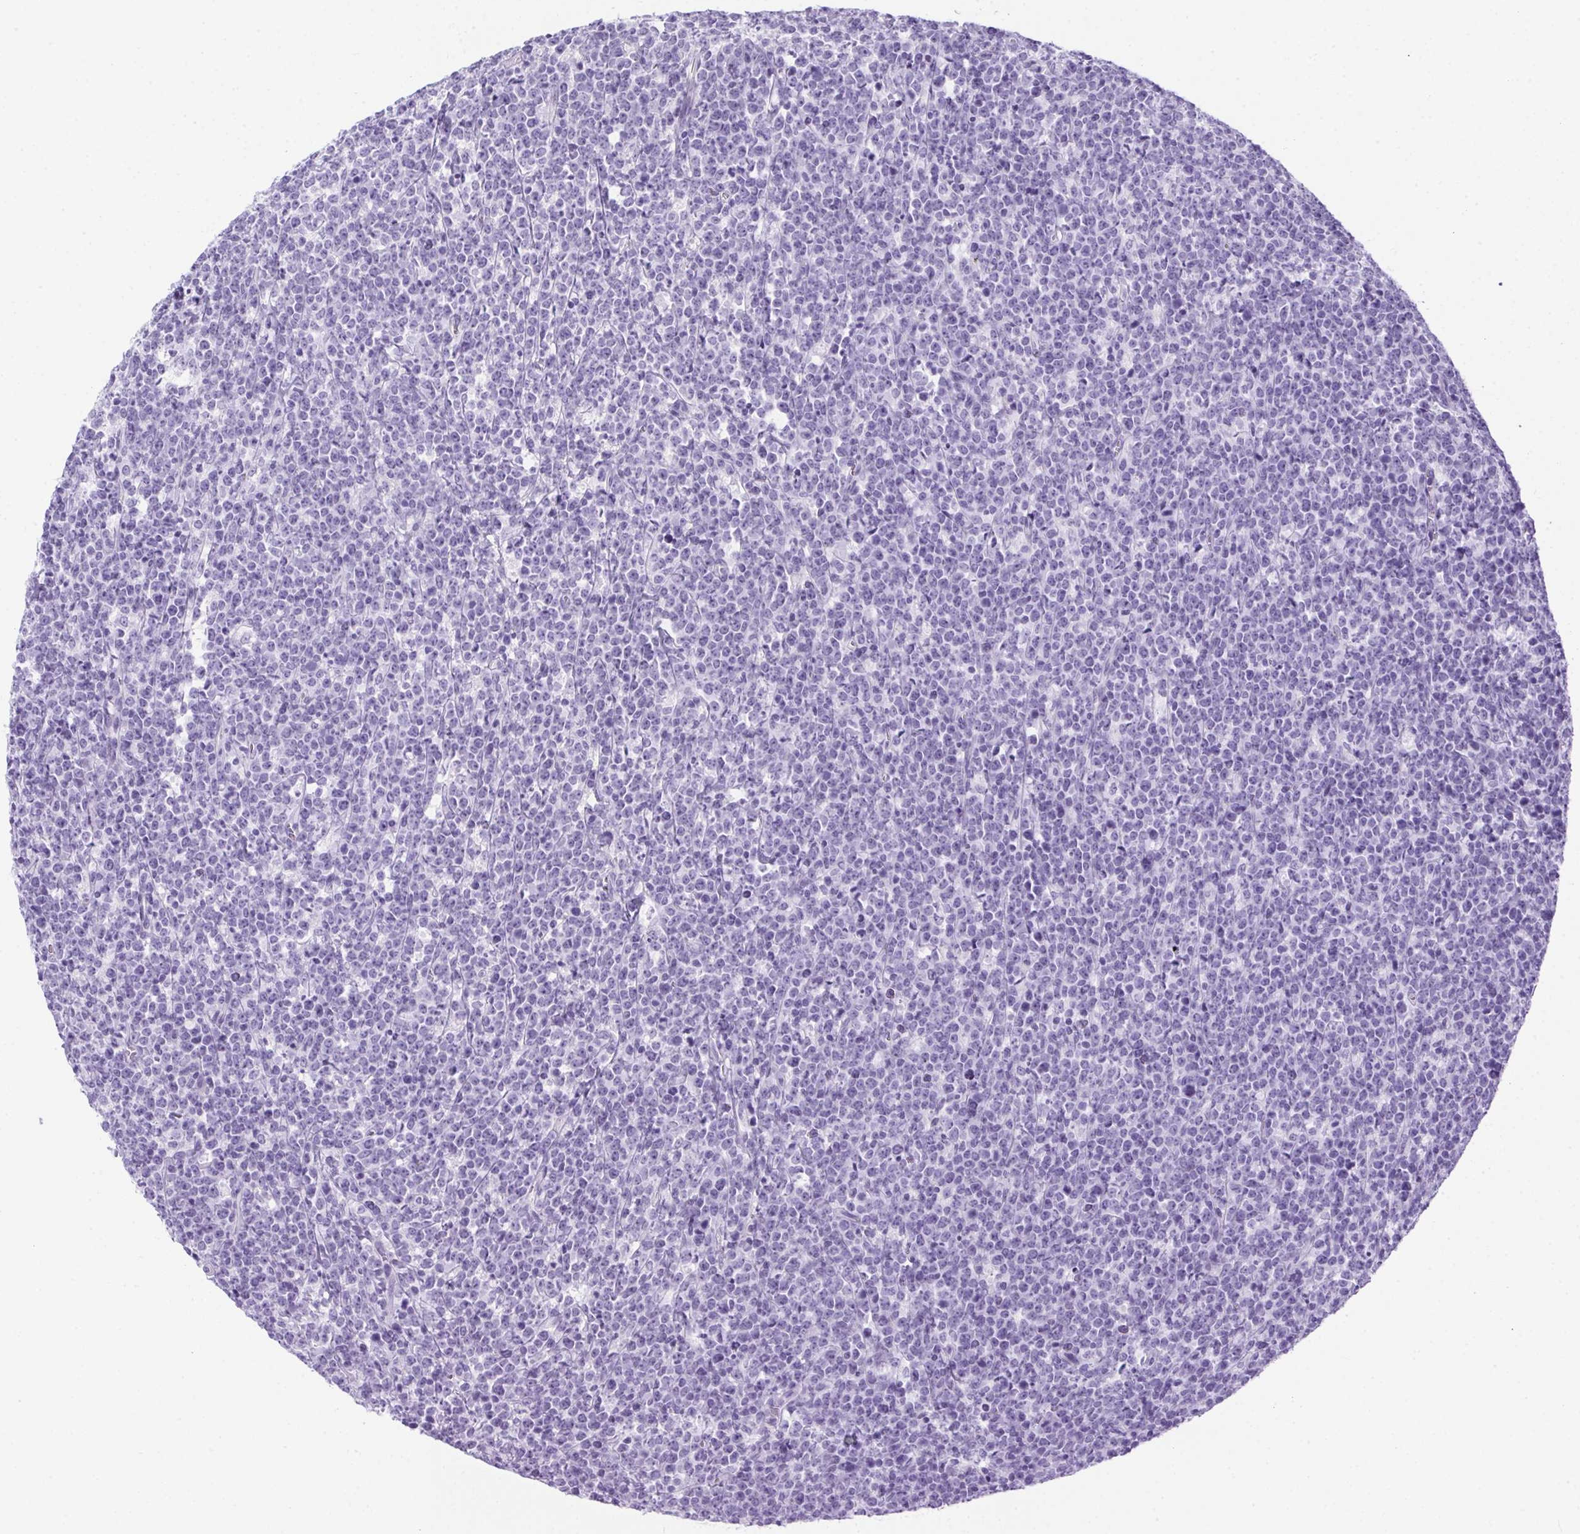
{"staining": {"intensity": "negative", "quantity": "none", "location": "none"}, "tissue": "lymphoma", "cell_type": "Tumor cells", "image_type": "cancer", "snomed": [{"axis": "morphology", "description": "Malignant lymphoma, non-Hodgkin's type, High grade"}, {"axis": "topography", "description": "Small intestine"}], "caption": "Micrograph shows no protein positivity in tumor cells of high-grade malignant lymphoma, non-Hodgkin's type tissue. (DAB IHC visualized using brightfield microscopy, high magnification).", "gene": "SPACA5B", "patient": {"sex": "female", "age": 56}}